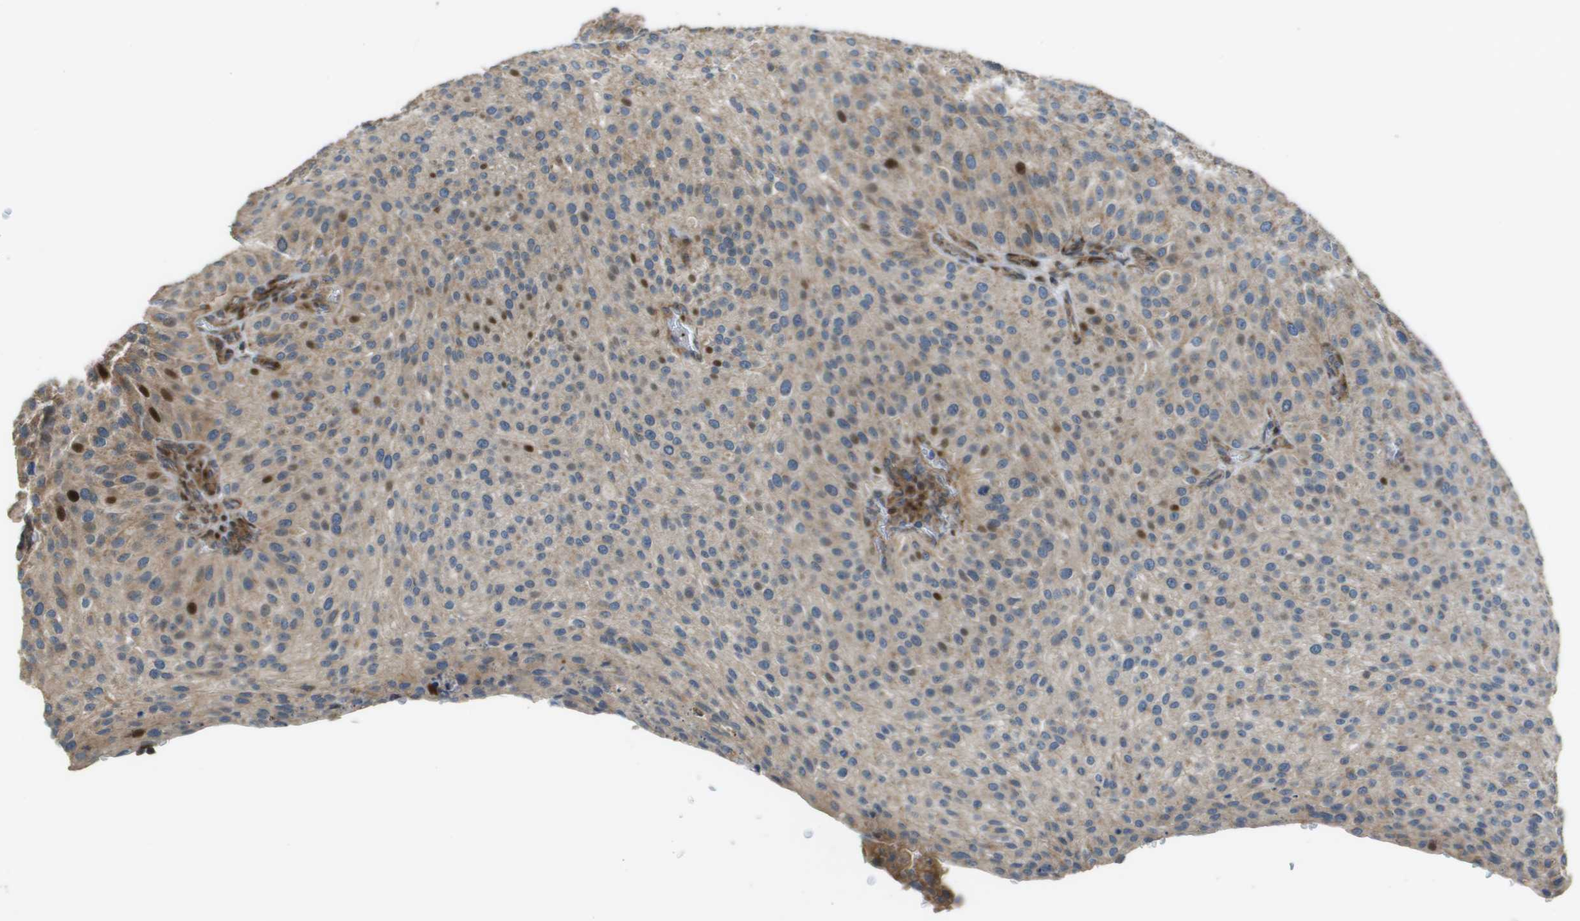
{"staining": {"intensity": "weak", "quantity": "<25%", "location": "cytoplasmic/membranous"}, "tissue": "urothelial cancer", "cell_type": "Tumor cells", "image_type": "cancer", "snomed": [{"axis": "morphology", "description": "Urothelial carcinoma, Low grade"}, {"axis": "topography", "description": "Smooth muscle"}, {"axis": "topography", "description": "Urinary bladder"}], "caption": "DAB immunohistochemical staining of human low-grade urothelial carcinoma displays no significant staining in tumor cells.", "gene": "MGAT3", "patient": {"sex": "male", "age": 60}}